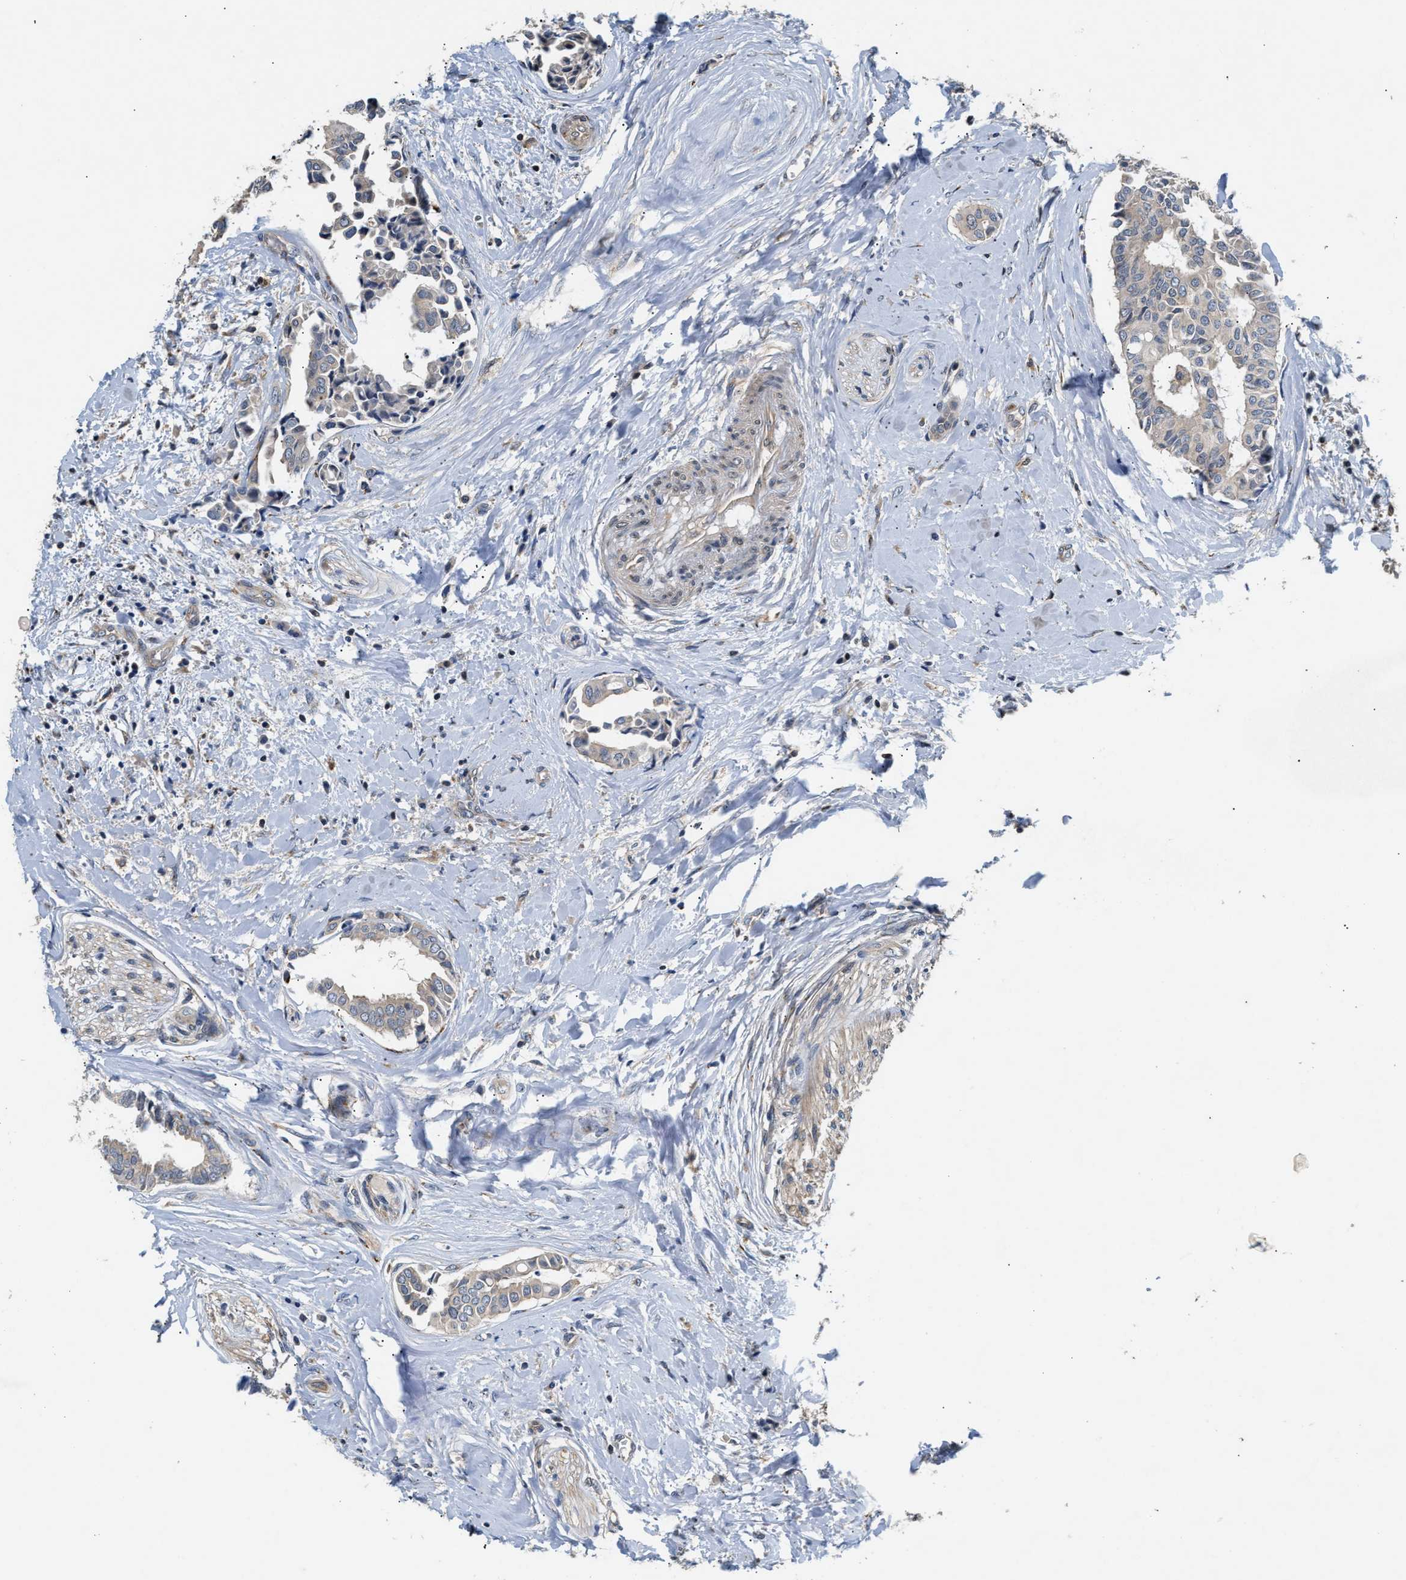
{"staining": {"intensity": "weak", "quantity": "<25%", "location": "cytoplasmic/membranous"}, "tissue": "head and neck cancer", "cell_type": "Tumor cells", "image_type": "cancer", "snomed": [{"axis": "morphology", "description": "Adenocarcinoma, NOS"}, {"axis": "topography", "description": "Salivary gland"}, {"axis": "topography", "description": "Head-Neck"}], "caption": "Photomicrograph shows no significant protein staining in tumor cells of head and neck adenocarcinoma.", "gene": "CHUK", "patient": {"sex": "female", "age": 59}}